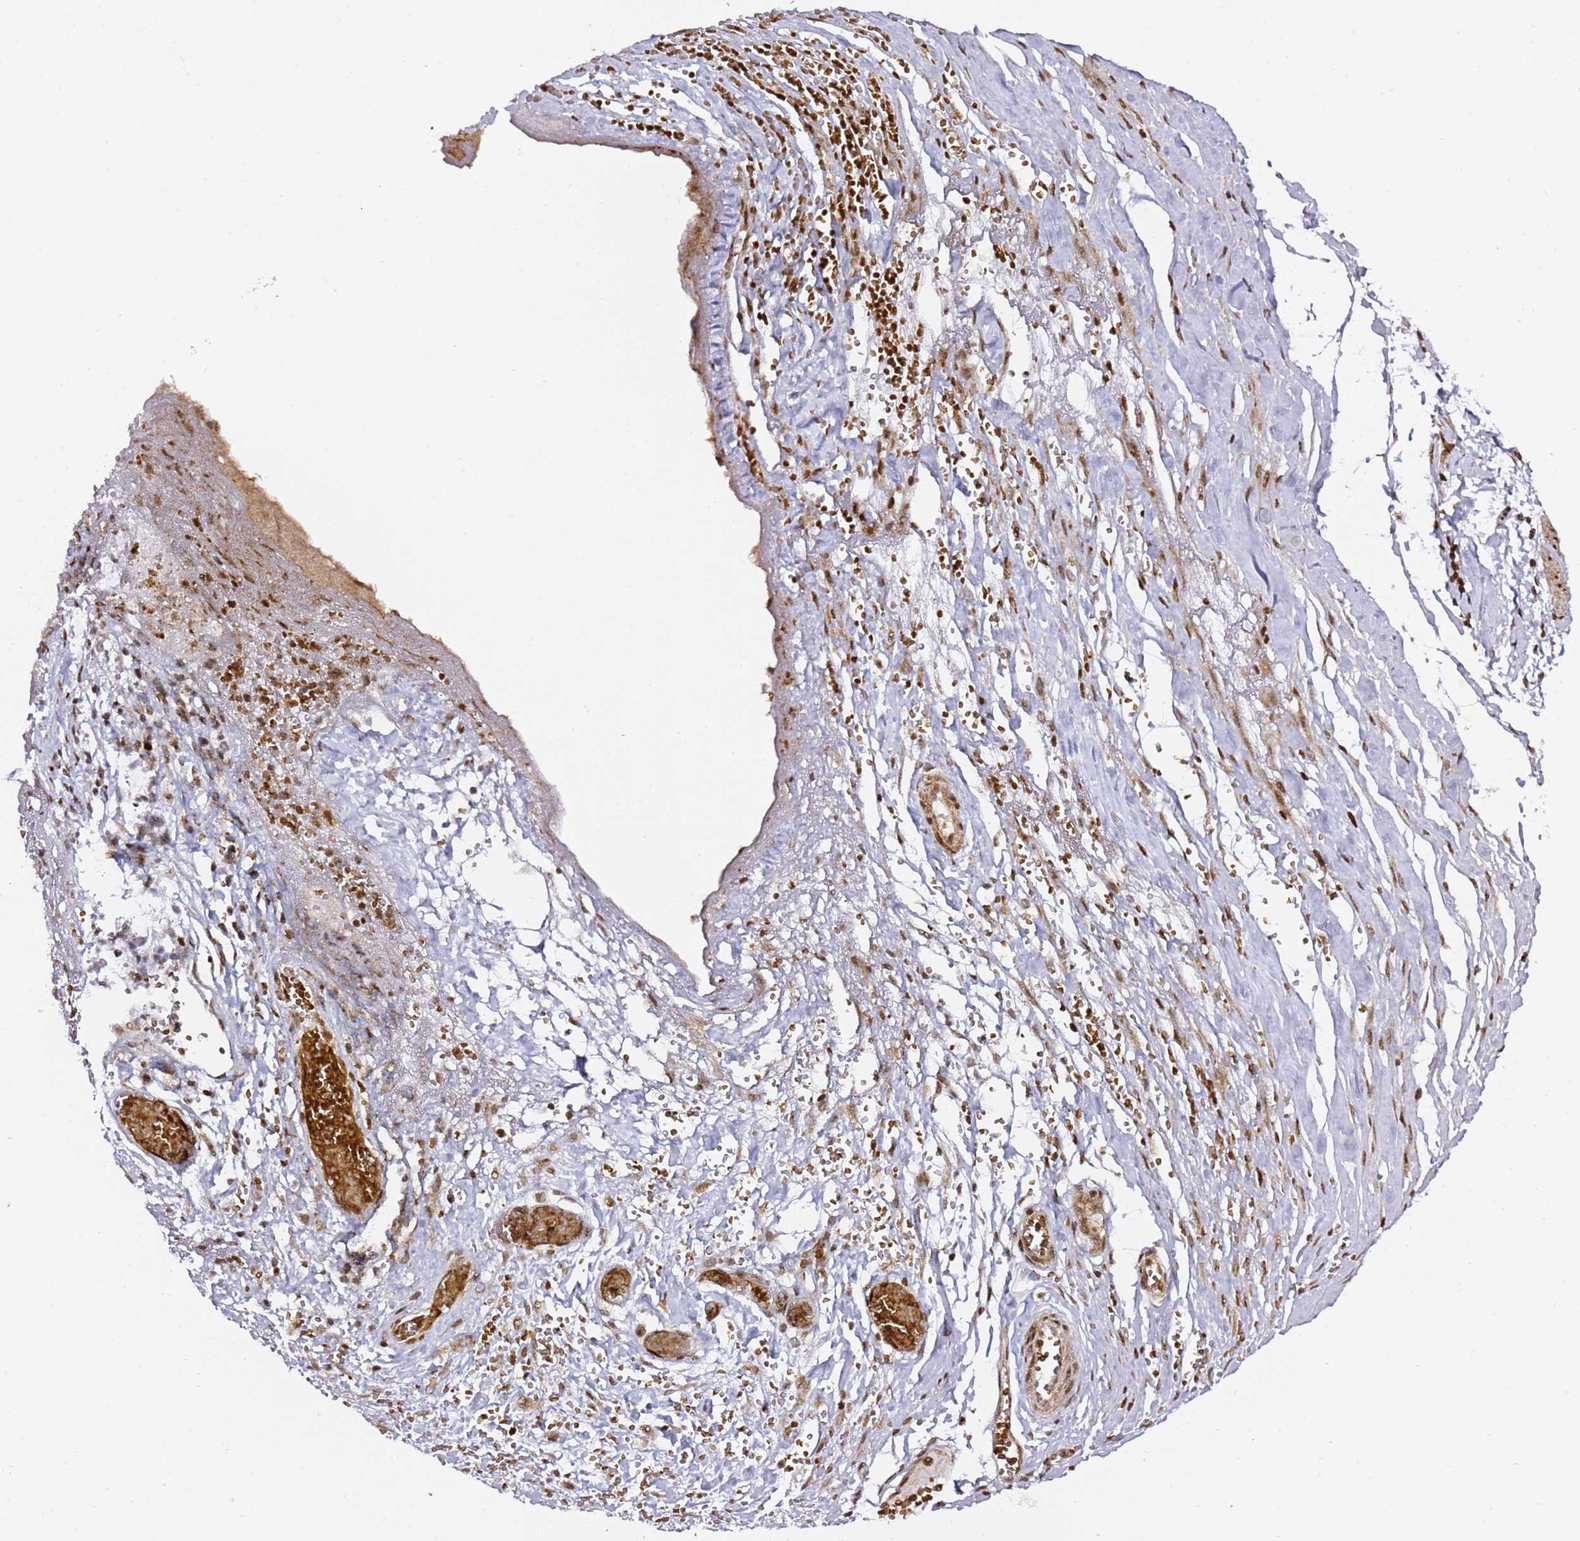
{"staining": {"intensity": "moderate", "quantity": ">75%", "location": "nuclear"}, "tissue": "smooth muscle", "cell_type": "Smooth muscle cells", "image_type": "normal", "snomed": [{"axis": "morphology", "description": "Normal tissue, NOS"}, {"axis": "morphology", "description": "Adenocarcinoma, NOS"}, {"axis": "topography", "description": "Colon"}, {"axis": "topography", "description": "Peripheral nerve tissue"}], "caption": "Smooth muscle stained with a brown dye demonstrates moderate nuclear positive staining in about >75% of smooth muscle cells.", "gene": "GBP2", "patient": {"sex": "male", "age": 14}}